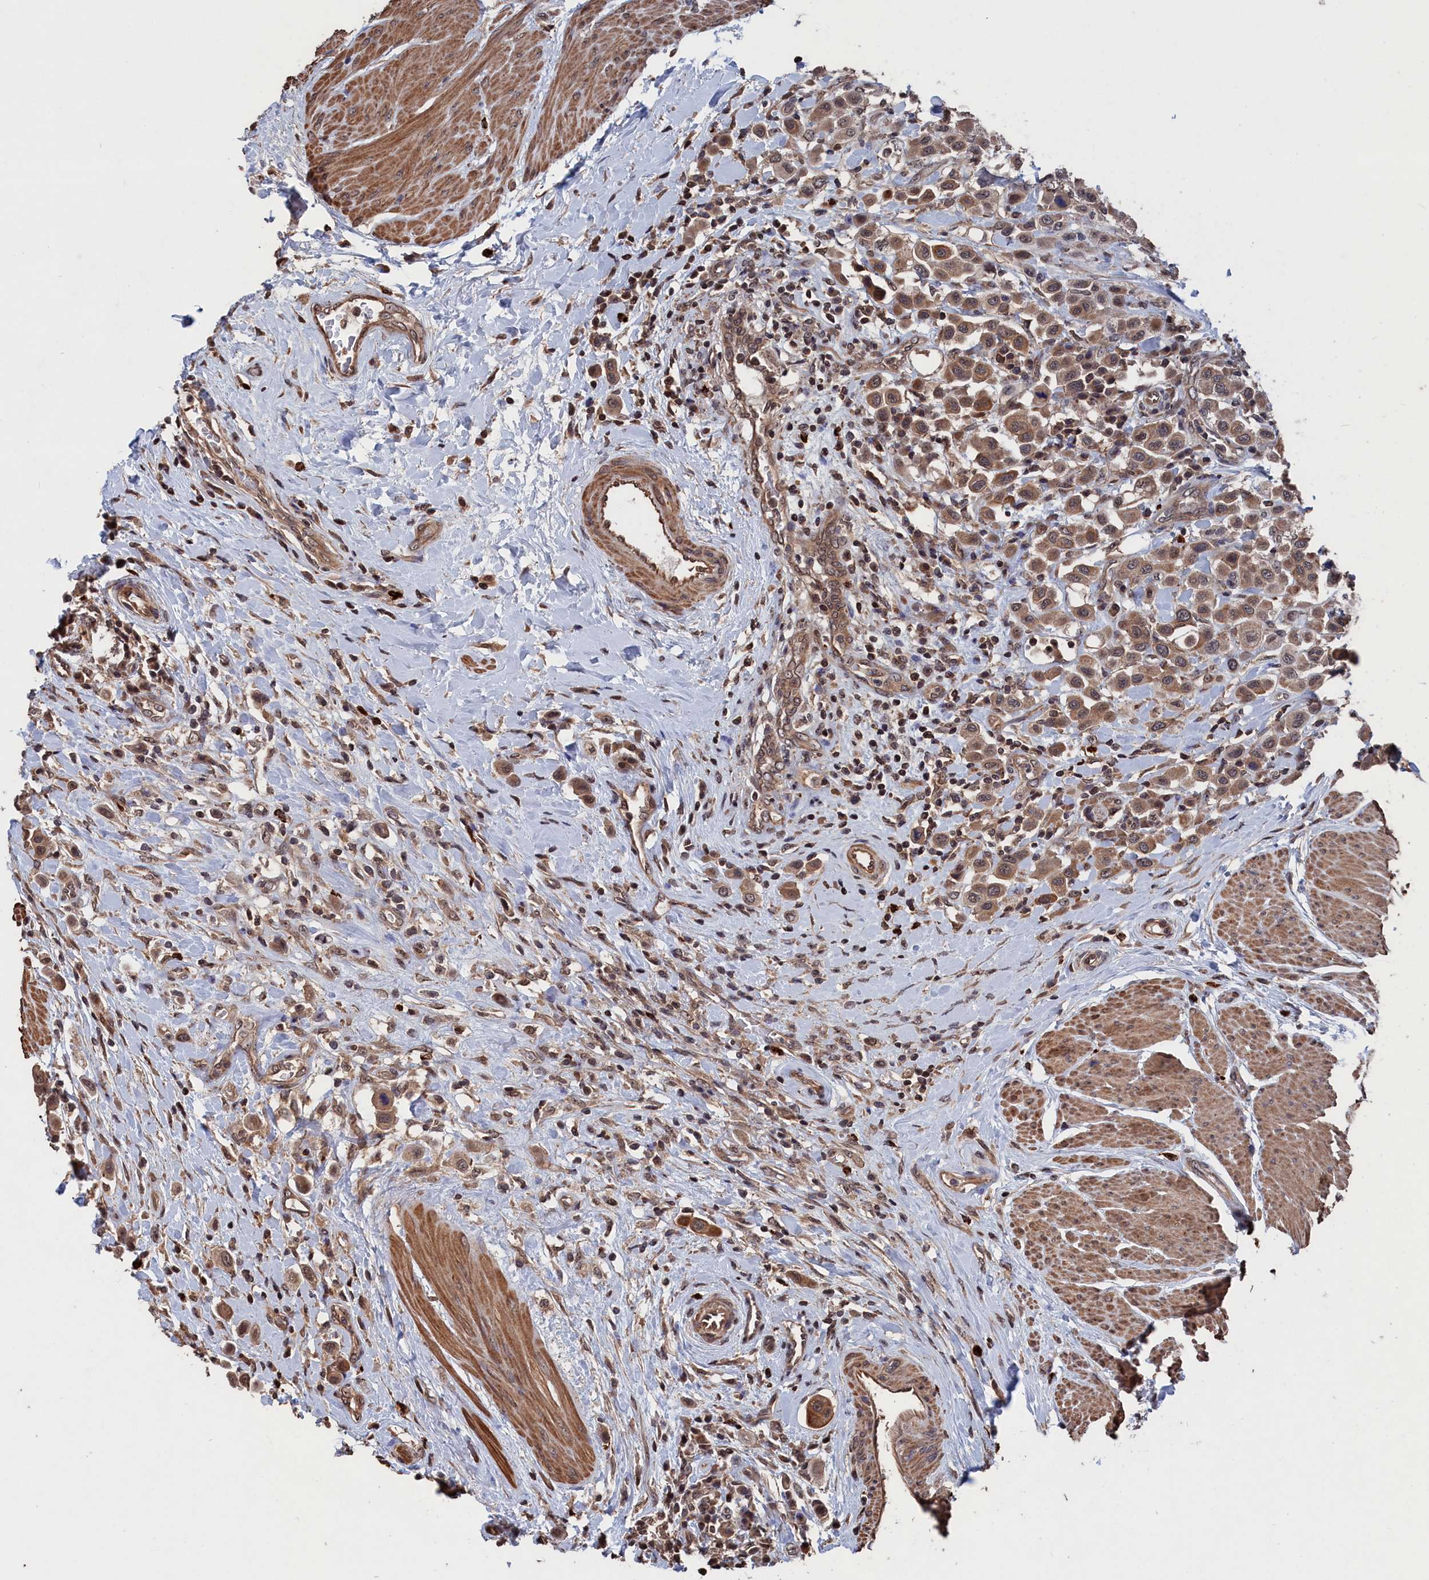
{"staining": {"intensity": "moderate", "quantity": ">75%", "location": "cytoplasmic/membranous"}, "tissue": "urothelial cancer", "cell_type": "Tumor cells", "image_type": "cancer", "snomed": [{"axis": "morphology", "description": "Urothelial carcinoma, High grade"}, {"axis": "topography", "description": "Urinary bladder"}], "caption": "Protein analysis of urothelial carcinoma (high-grade) tissue reveals moderate cytoplasmic/membranous positivity in about >75% of tumor cells.", "gene": "PDE12", "patient": {"sex": "male", "age": 50}}